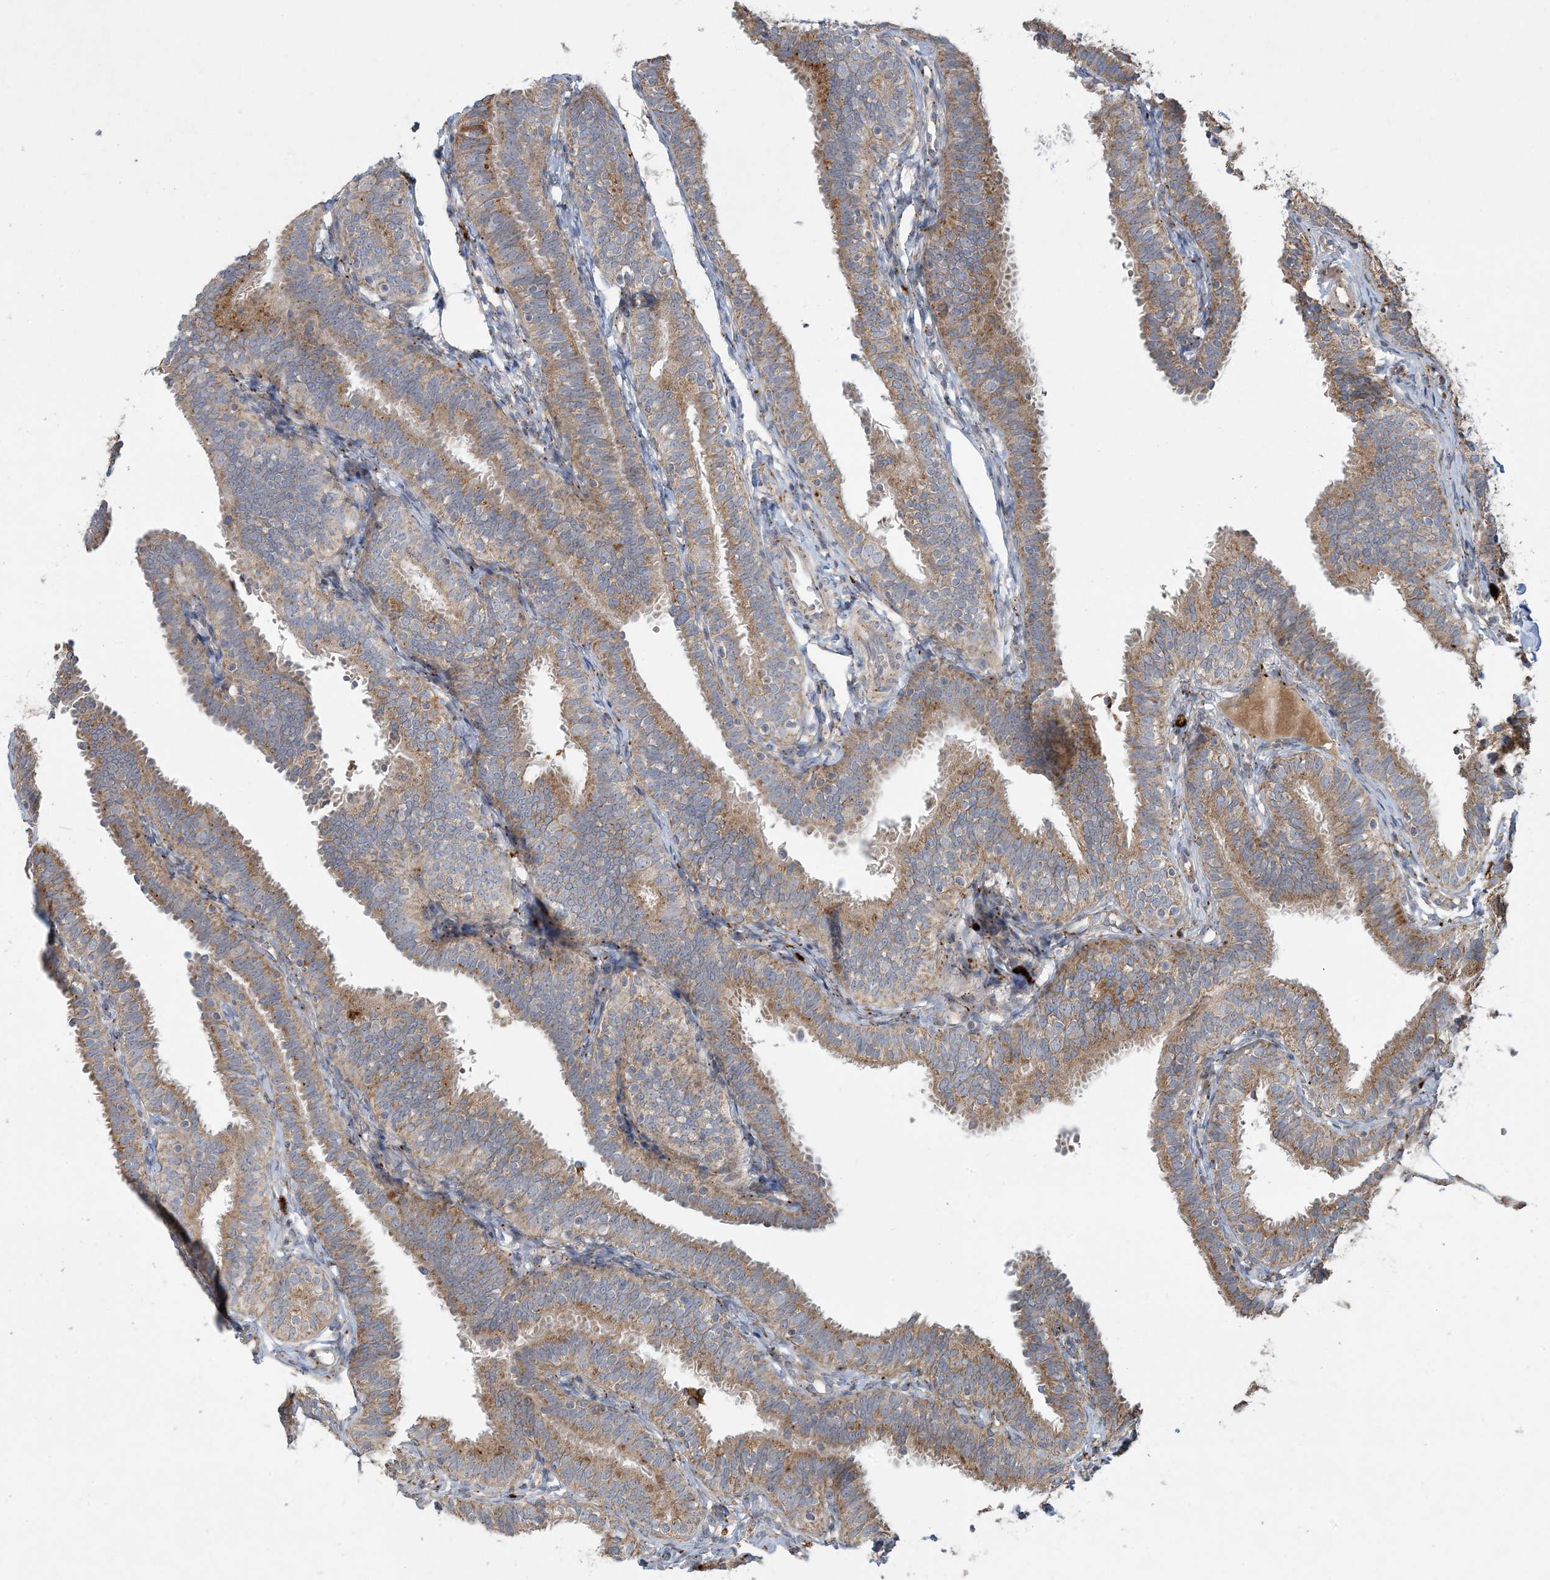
{"staining": {"intensity": "moderate", "quantity": "25%-75%", "location": "cytoplasmic/membranous"}, "tissue": "fallopian tube", "cell_type": "Glandular cells", "image_type": "normal", "snomed": [{"axis": "morphology", "description": "Normal tissue, NOS"}, {"axis": "topography", "description": "Fallopian tube"}], "caption": "Fallopian tube stained with DAB IHC demonstrates medium levels of moderate cytoplasmic/membranous staining in about 25%-75% of glandular cells.", "gene": "LTN1", "patient": {"sex": "female", "age": 35}}